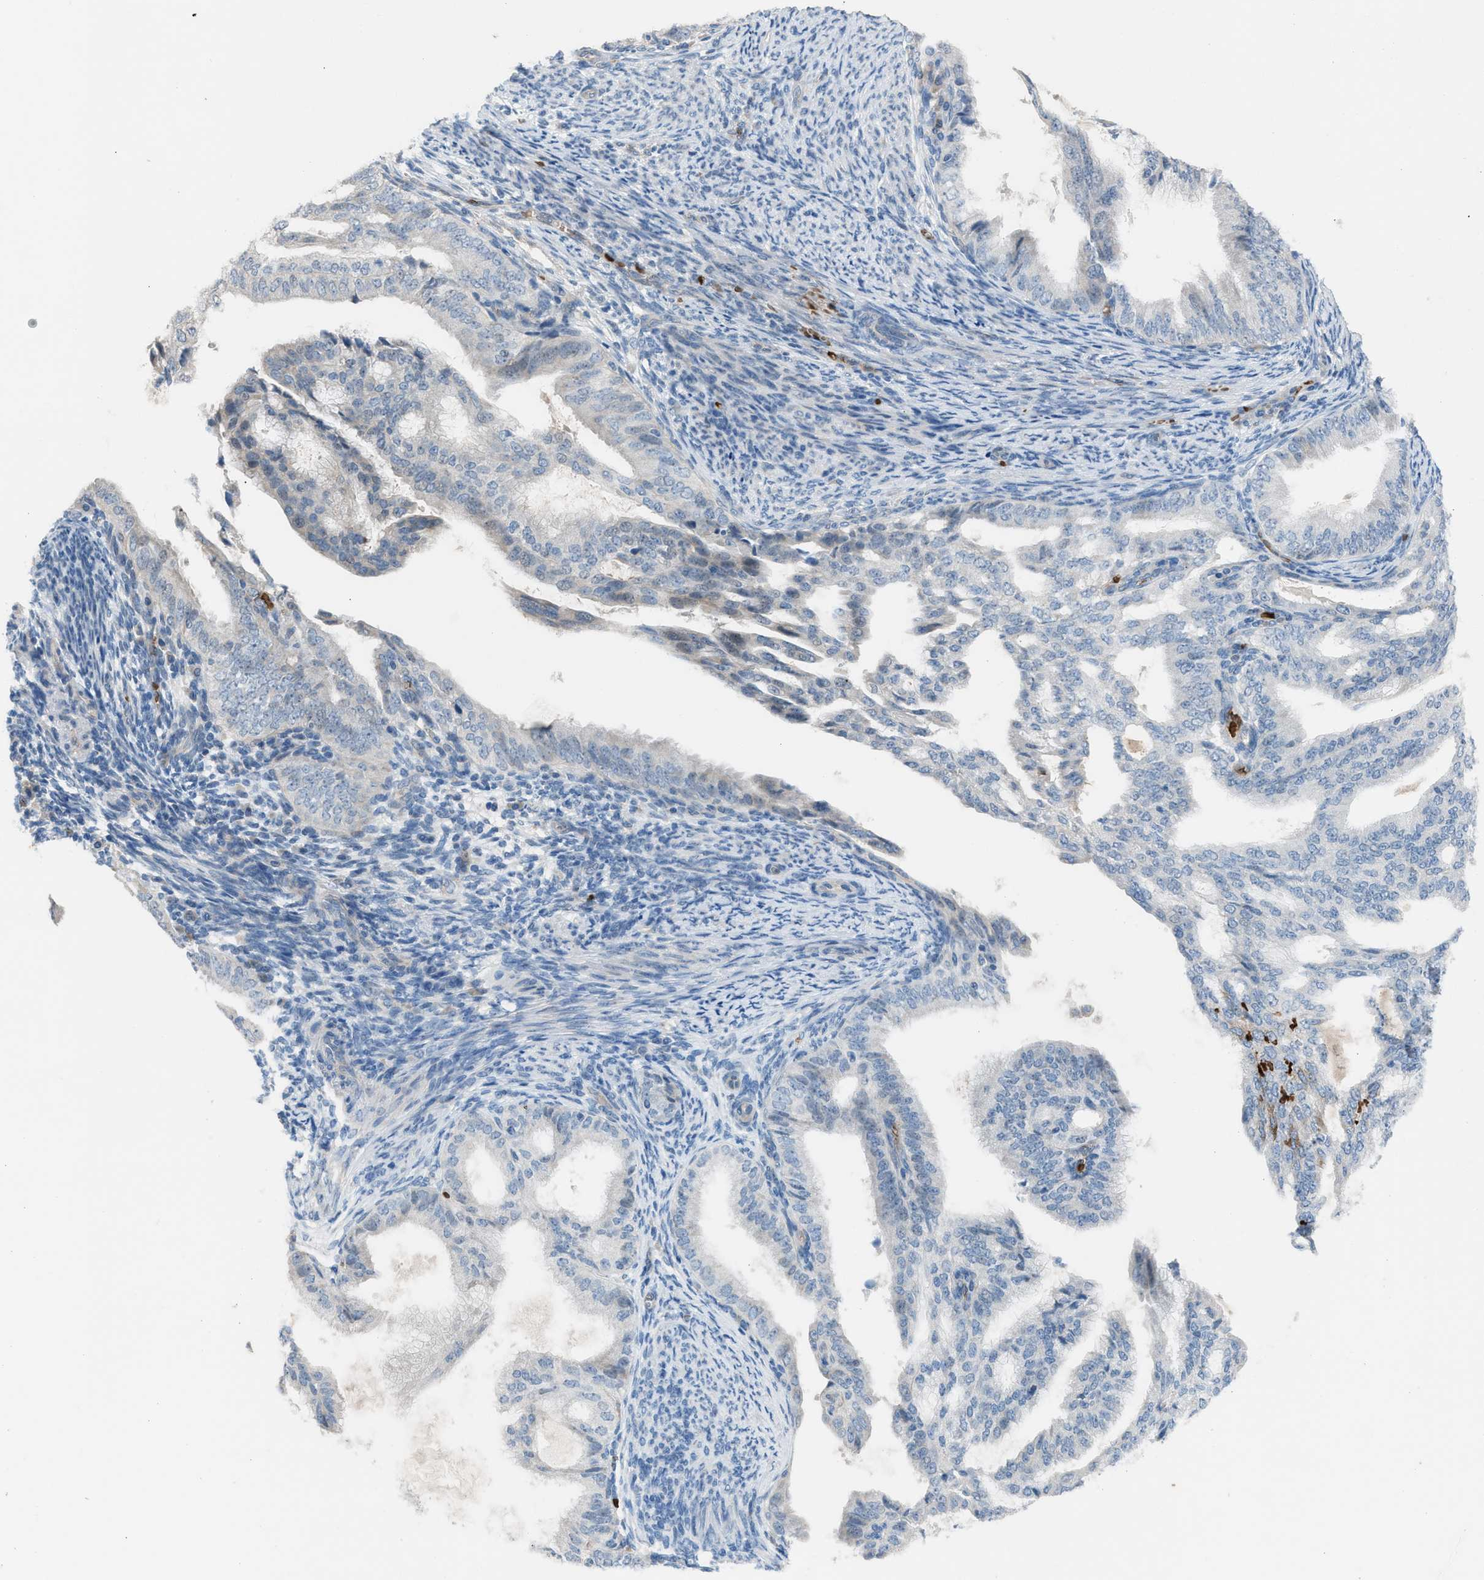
{"staining": {"intensity": "negative", "quantity": "none", "location": "none"}, "tissue": "endometrial cancer", "cell_type": "Tumor cells", "image_type": "cancer", "snomed": [{"axis": "morphology", "description": "Adenocarcinoma, NOS"}, {"axis": "topography", "description": "Endometrium"}], "caption": "Histopathology image shows no significant protein expression in tumor cells of endometrial cancer (adenocarcinoma).", "gene": "CFAP77", "patient": {"sex": "female", "age": 58}}